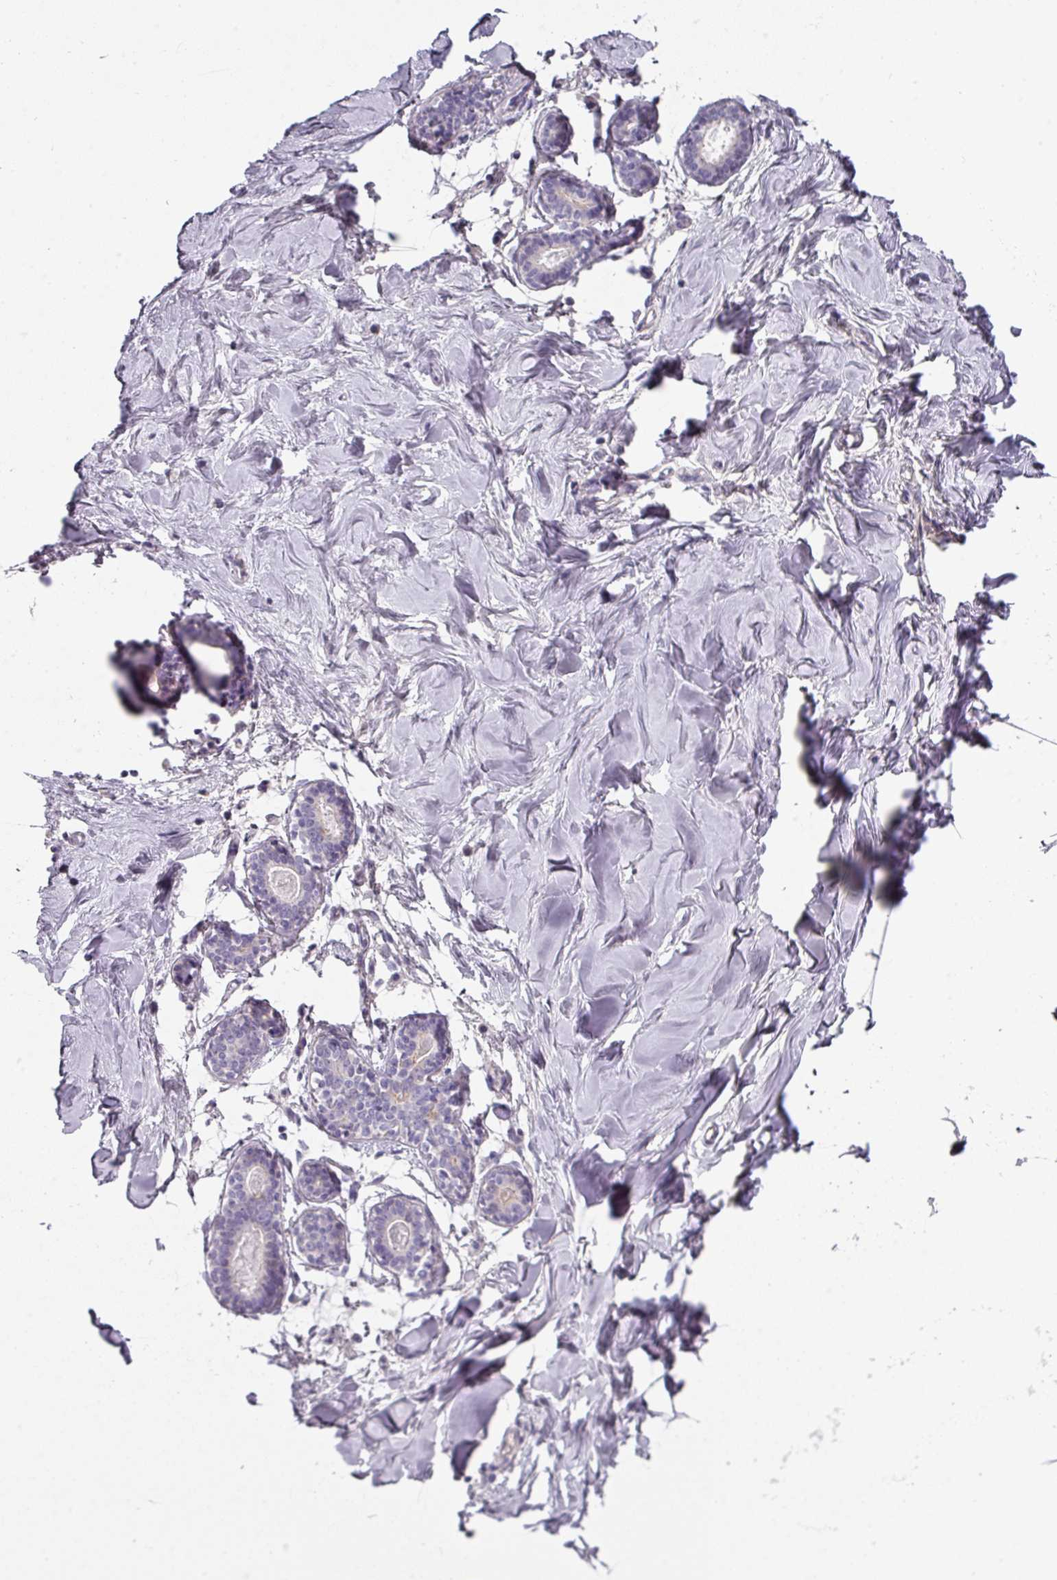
{"staining": {"intensity": "negative", "quantity": "none", "location": "none"}, "tissue": "breast", "cell_type": "Adipocytes", "image_type": "normal", "snomed": [{"axis": "morphology", "description": "Normal tissue, NOS"}, {"axis": "topography", "description": "Breast"}], "caption": "Immunohistochemical staining of benign human breast displays no significant positivity in adipocytes. The staining is performed using DAB (3,3'-diaminobenzidine) brown chromogen with nuclei counter-stained in using hematoxylin.", "gene": "ANKRD29", "patient": {"sex": "female", "age": 23}}